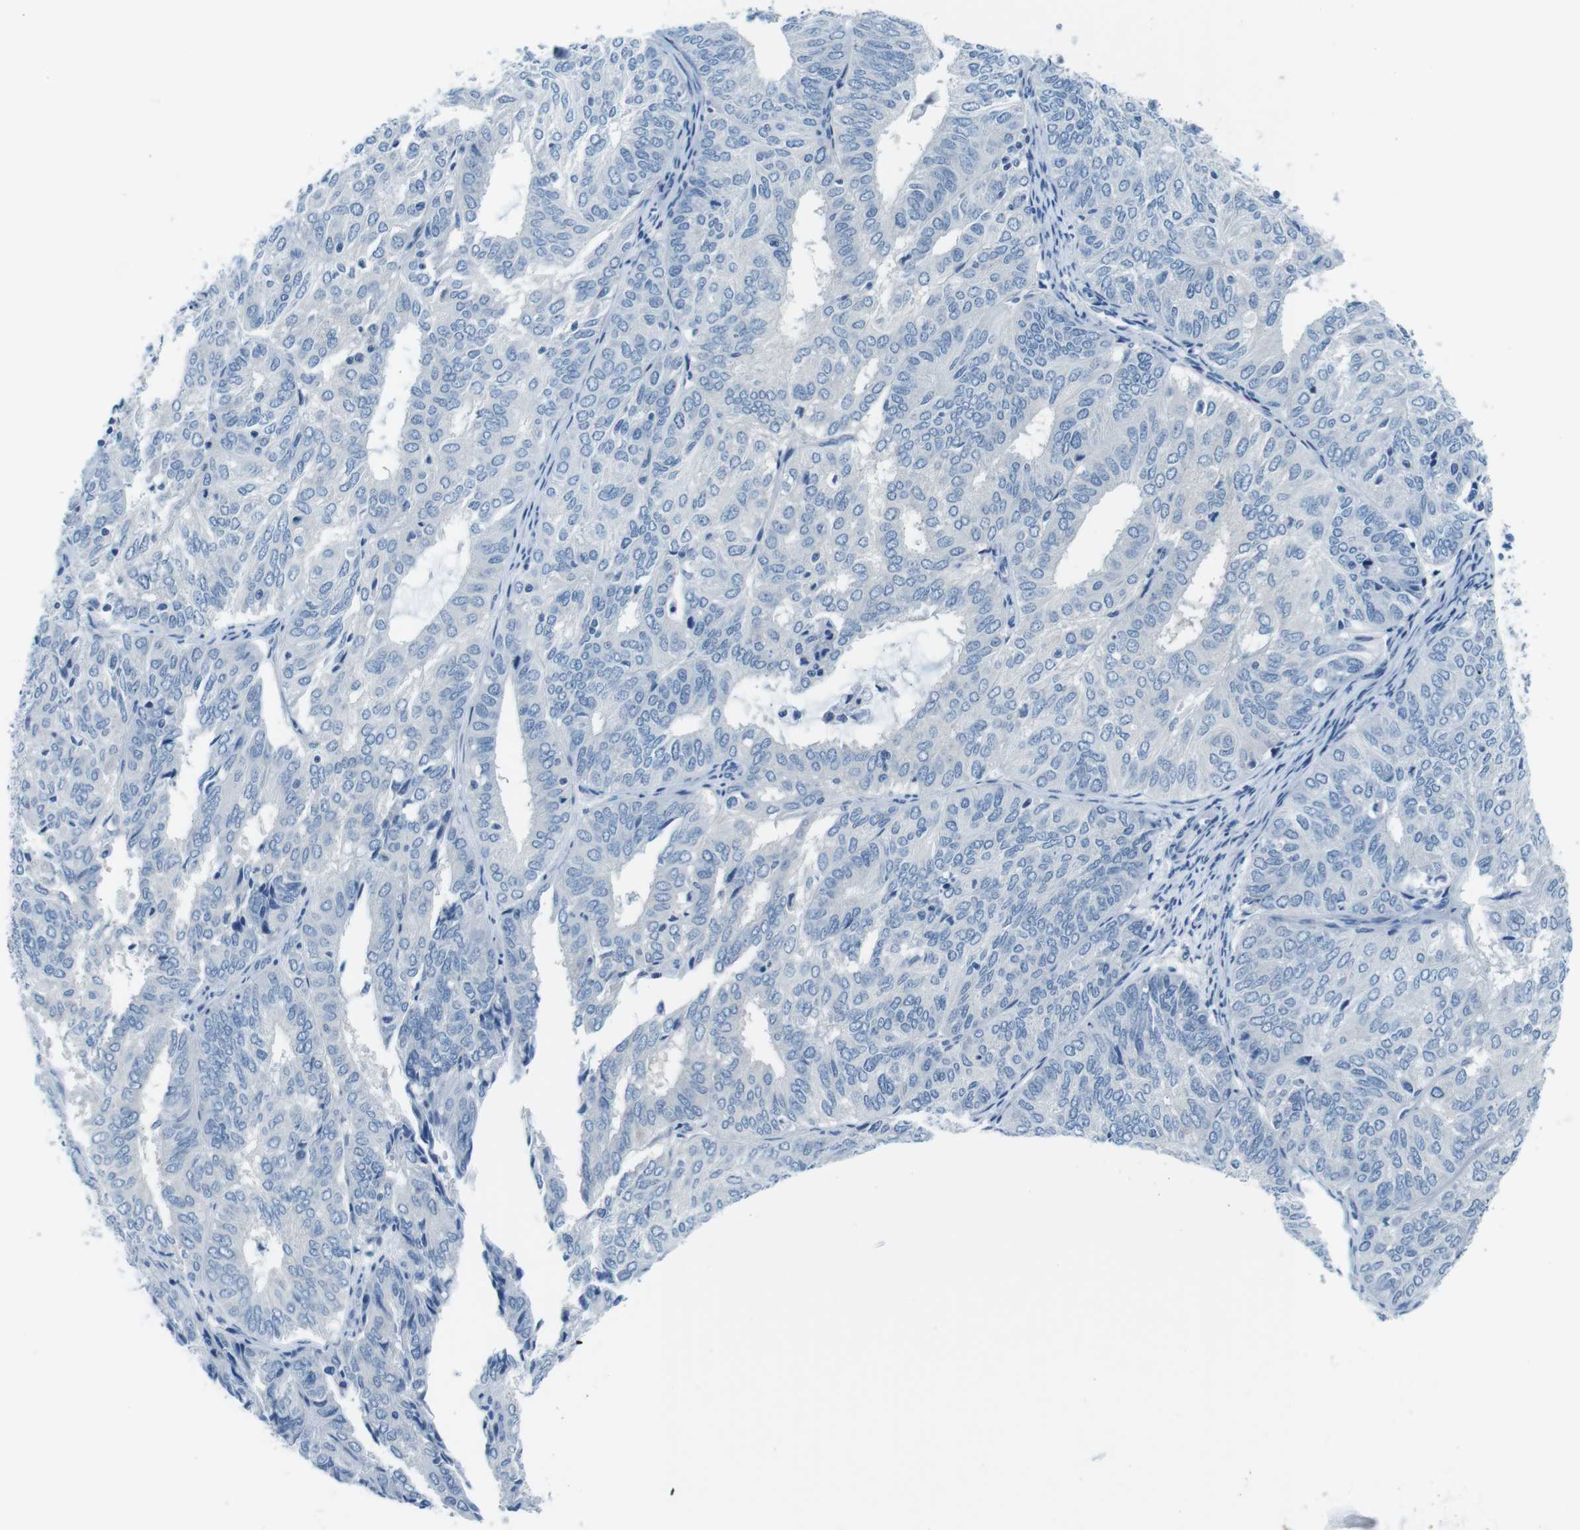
{"staining": {"intensity": "negative", "quantity": "none", "location": "none"}, "tissue": "endometrial cancer", "cell_type": "Tumor cells", "image_type": "cancer", "snomed": [{"axis": "morphology", "description": "Adenocarcinoma, NOS"}, {"axis": "topography", "description": "Uterus"}], "caption": "The photomicrograph exhibits no staining of tumor cells in endometrial cancer.", "gene": "EIF2B5", "patient": {"sex": "female", "age": 60}}